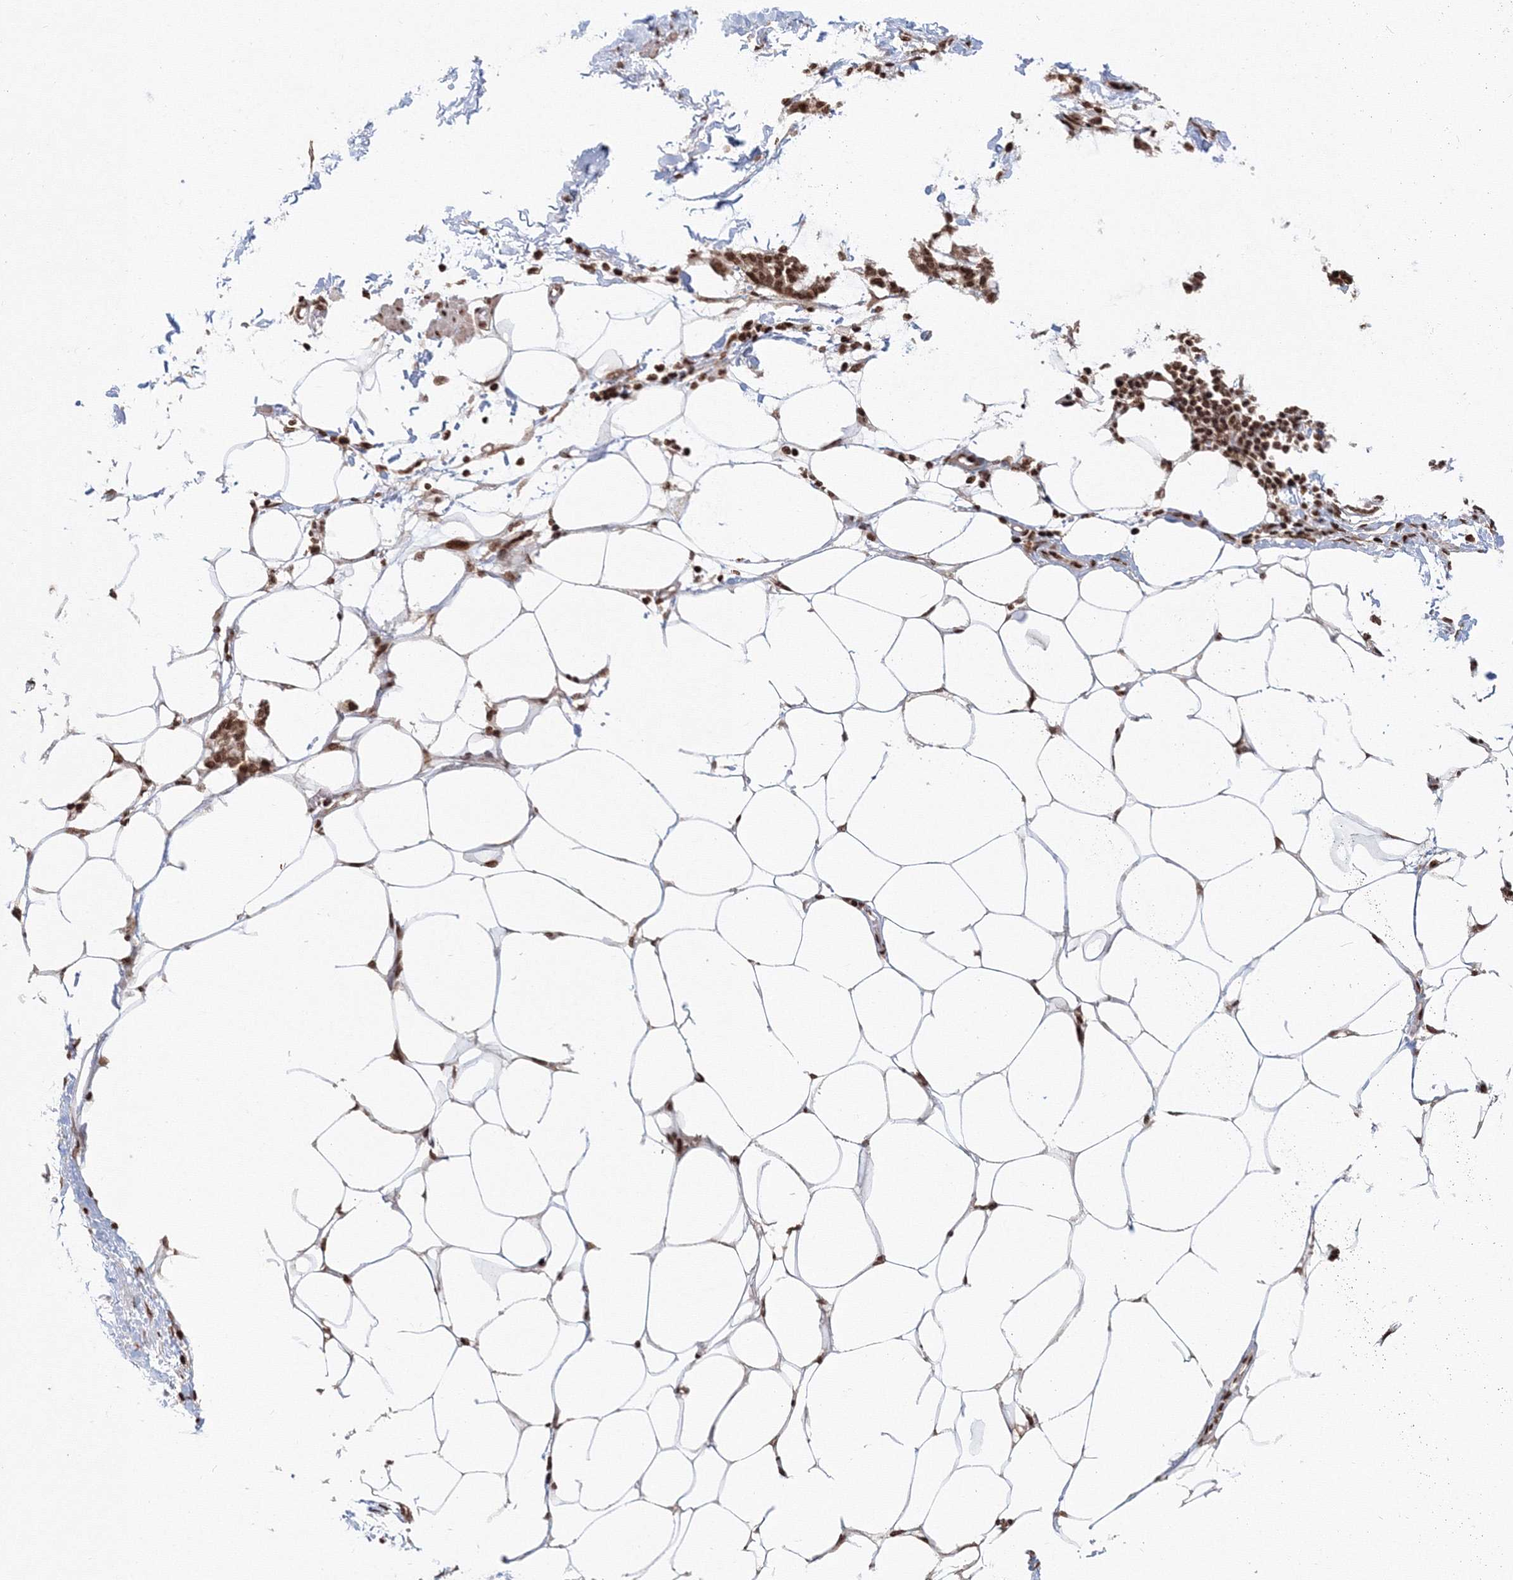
{"staining": {"intensity": "strong", "quantity": ">75%", "location": "nuclear"}, "tissue": "adipose tissue", "cell_type": "Adipocytes", "image_type": "normal", "snomed": [{"axis": "morphology", "description": "Normal tissue, NOS"}, {"axis": "morphology", "description": "Adenocarcinoma, NOS"}, {"axis": "topography", "description": "Colon"}, {"axis": "topography", "description": "Peripheral nerve tissue"}], "caption": "The photomicrograph displays staining of unremarkable adipose tissue, revealing strong nuclear protein positivity (brown color) within adipocytes. (IHC, brightfield microscopy, high magnification).", "gene": "KIF20A", "patient": {"sex": "male", "age": 14}}